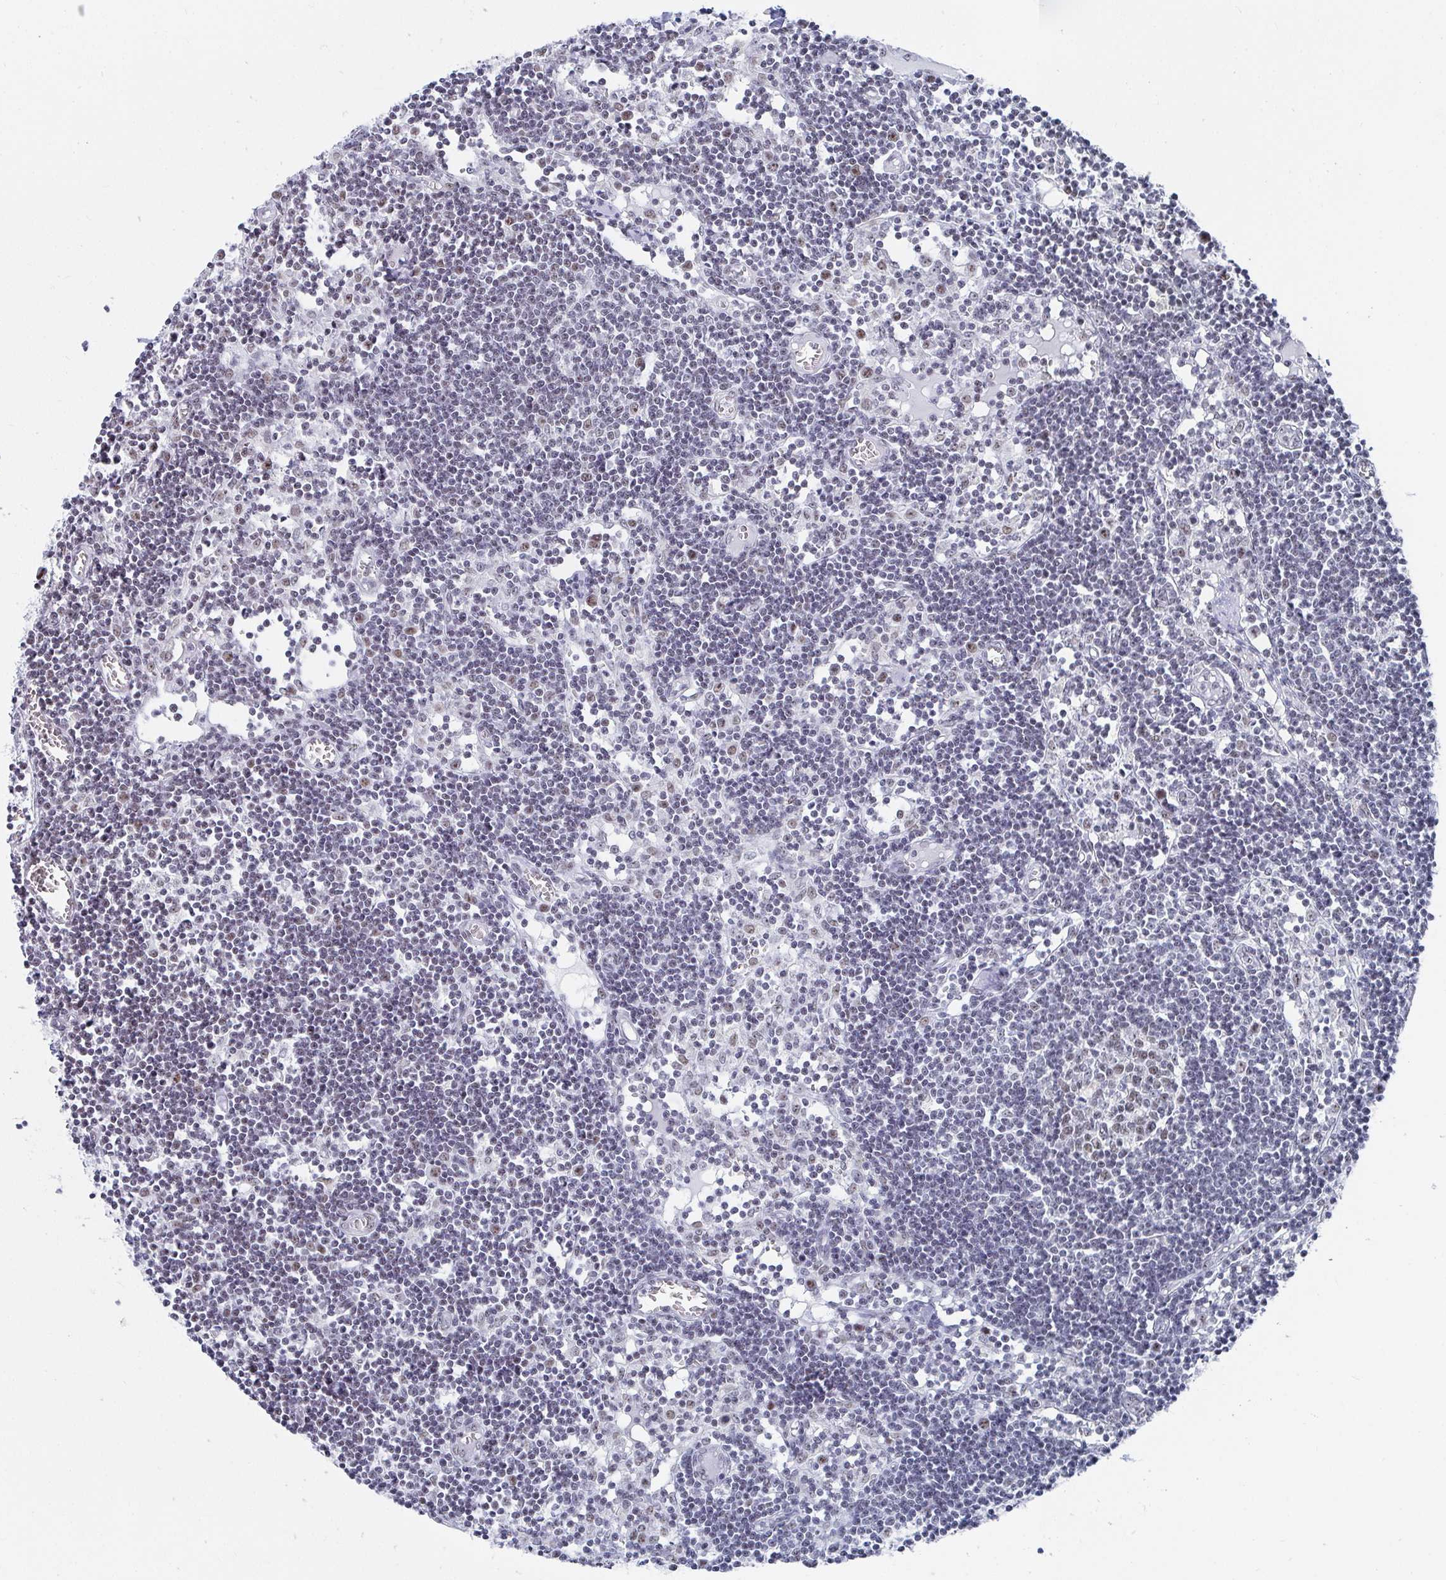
{"staining": {"intensity": "moderate", "quantity": "25%-75%", "location": "nuclear"}, "tissue": "lymph node", "cell_type": "Germinal center cells", "image_type": "normal", "snomed": [{"axis": "morphology", "description": "Normal tissue, NOS"}, {"axis": "topography", "description": "Lymph node"}], "caption": "This histopathology image displays benign lymph node stained with immunohistochemistry (IHC) to label a protein in brown. The nuclear of germinal center cells show moderate positivity for the protein. Nuclei are counter-stained blue.", "gene": "SIRT7", "patient": {"sex": "female", "age": 11}}